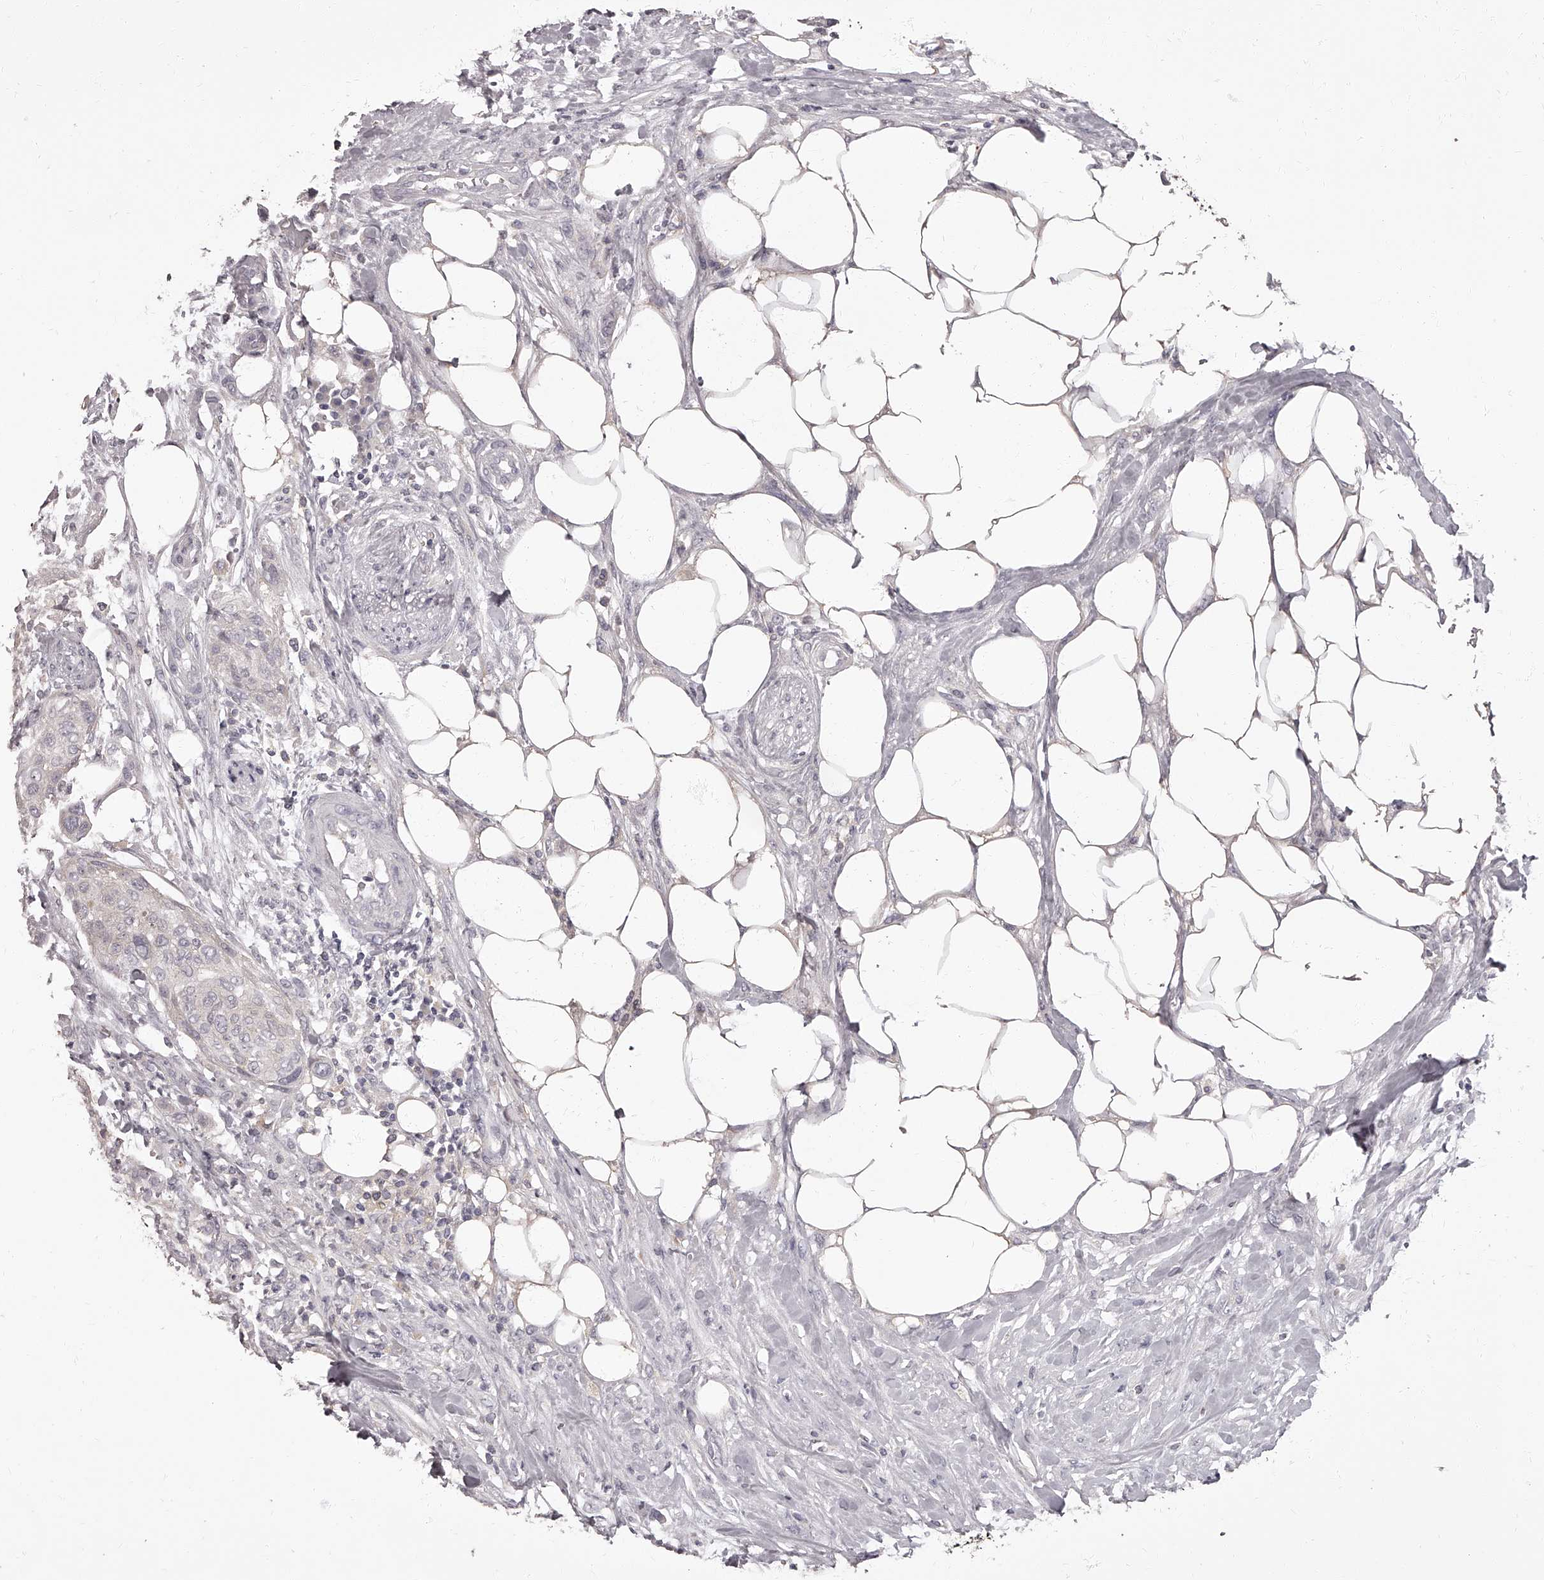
{"staining": {"intensity": "negative", "quantity": "none", "location": "none"}, "tissue": "urothelial cancer", "cell_type": "Tumor cells", "image_type": "cancer", "snomed": [{"axis": "morphology", "description": "Urothelial carcinoma, High grade"}, {"axis": "topography", "description": "Urinary bladder"}], "caption": "Tumor cells show no significant staining in high-grade urothelial carcinoma.", "gene": "APEH", "patient": {"sex": "male", "age": 35}}